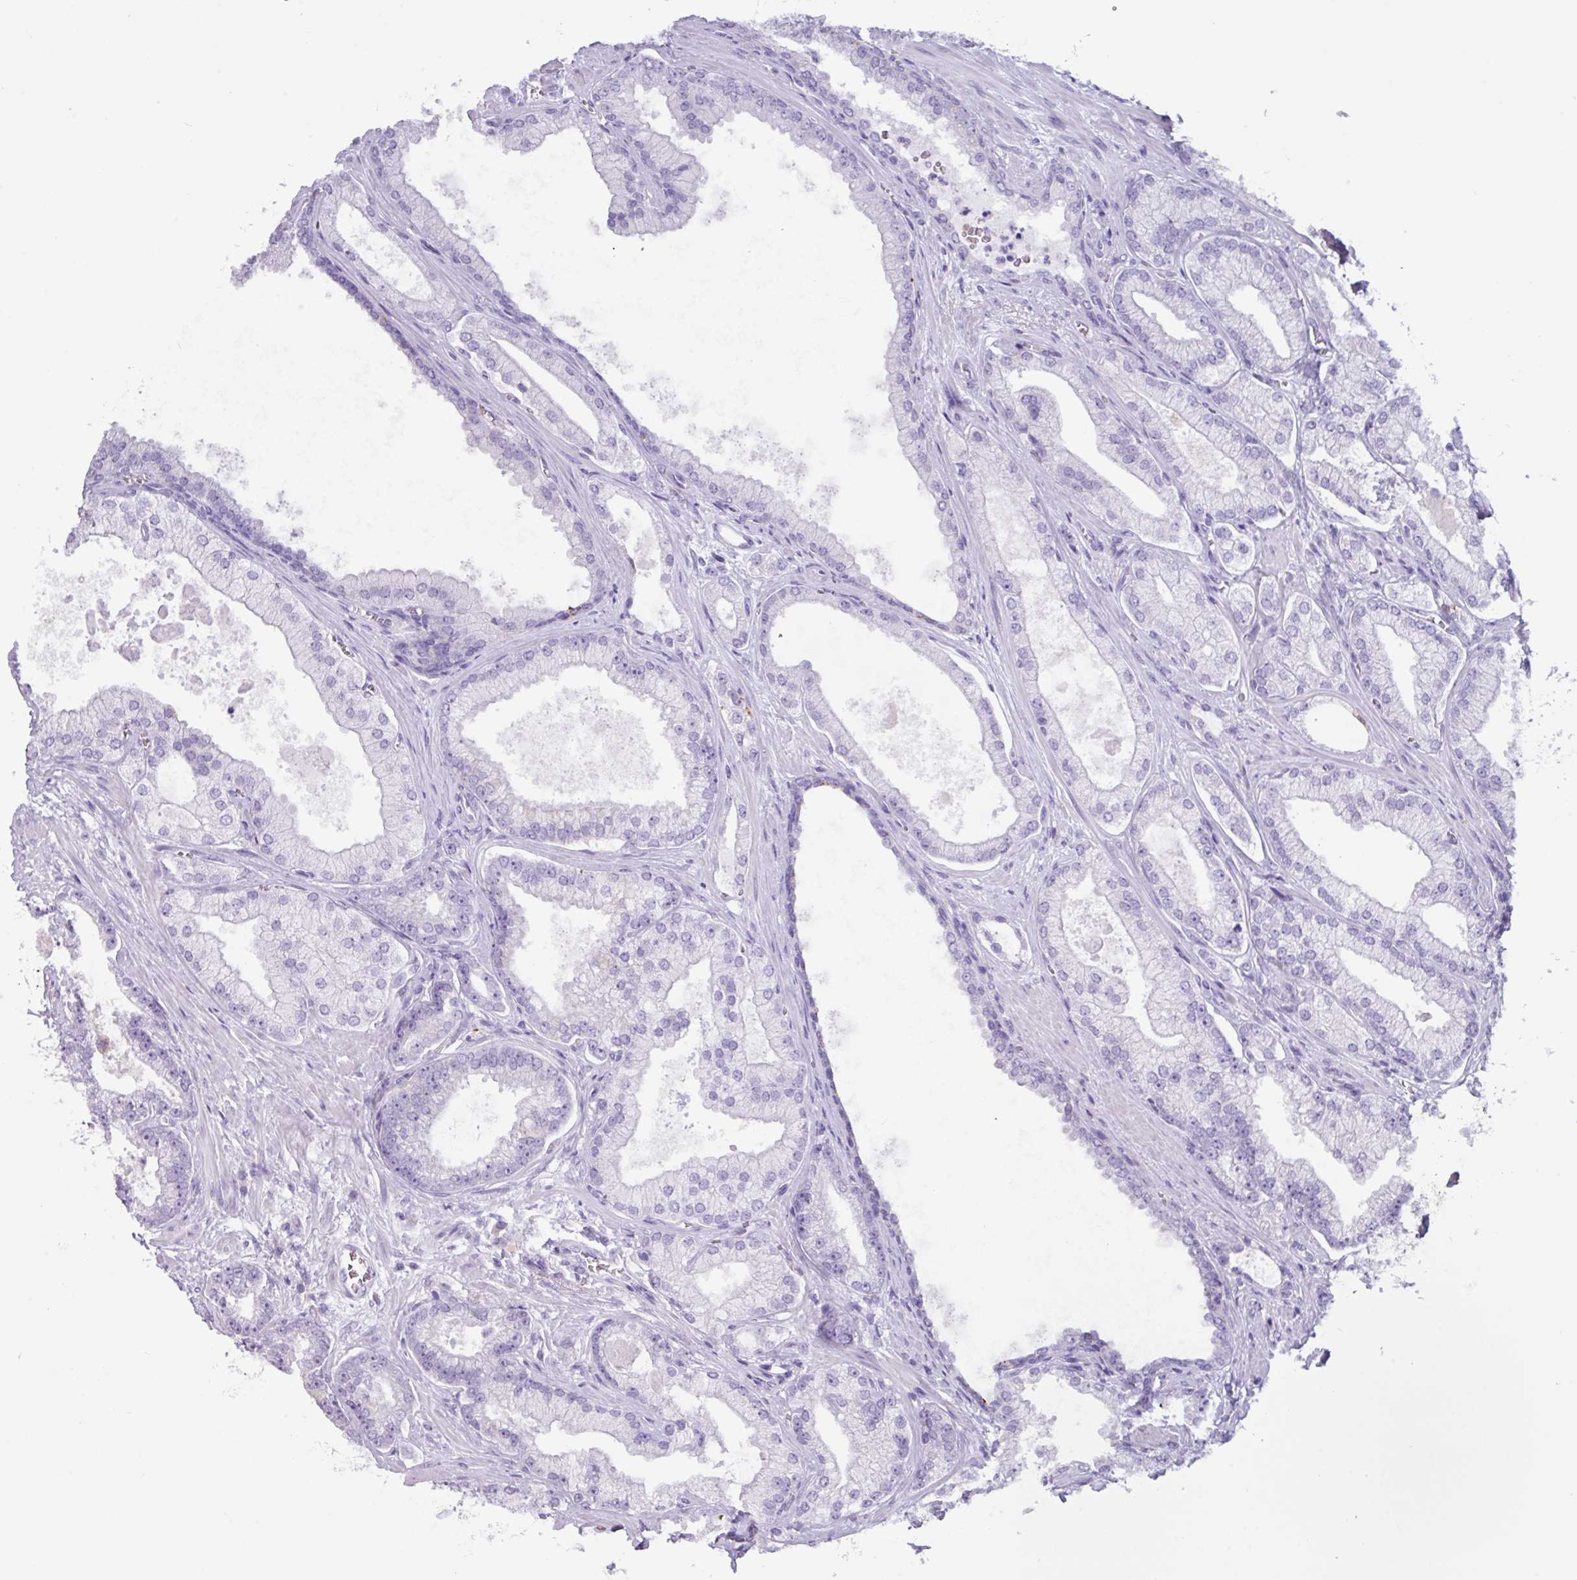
{"staining": {"intensity": "negative", "quantity": "none", "location": "none"}, "tissue": "prostate cancer", "cell_type": "Tumor cells", "image_type": "cancer", "snomed": [{"axis": "morphology", "description": "Adenocarcinoma, High grade"}, {"axis": "topography", "description": "Prostate"}], "caption": "DAB (3,3'-diaminobenzidine) immunohistochemical staining of prostate cancer (adenocarcinoma (high-grade)) exhibits no significant positivity in tumor cells.", "gene": "NCCRP1", "patient": {"sex": "male", "age": 68}}